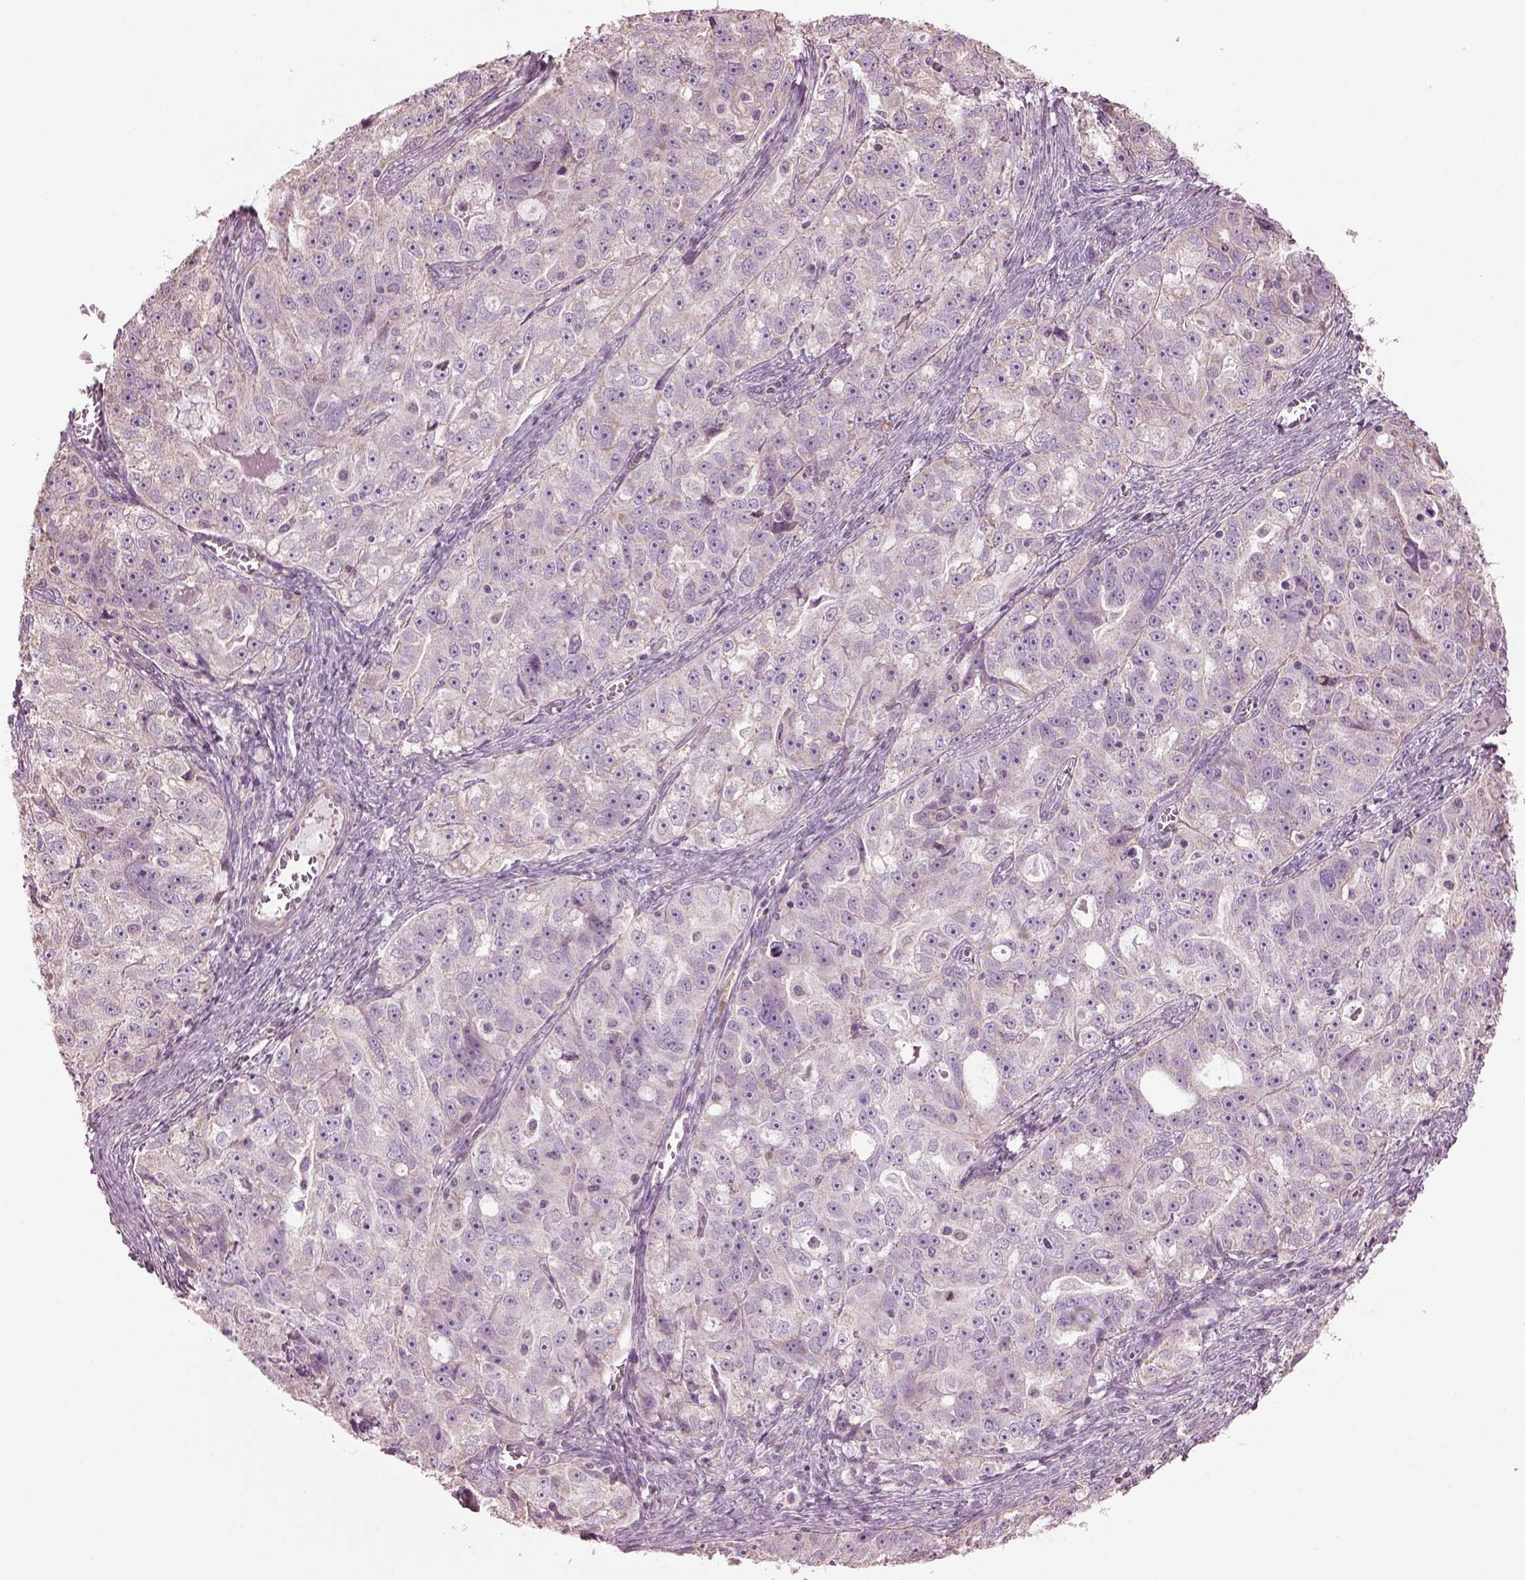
{"staining": {"intensity": "negative", "quantity": "none", "location": "none"}, "tissue": "ovarian cancer", "cell_type": "Tumor cells", "image_type": "cancer", "snomed": [{"axis": "morphology", "description": "Cystadenocarcinoma, serous, NOS"}, {"axis": "topography", "description": "Ovary"}], "caption": "Immunohistochemical staining of ovarian cancer shows no significant positivity in tumor cells. (Stains: DAB (3,3'-diaminobenzidine) immunohistochemistry with hematoxylin counter stain, Microscopy: brightfield microscopy at high magnification).", "gene": "SPATA7", "patient": {"sex": "female", "age": 51}}